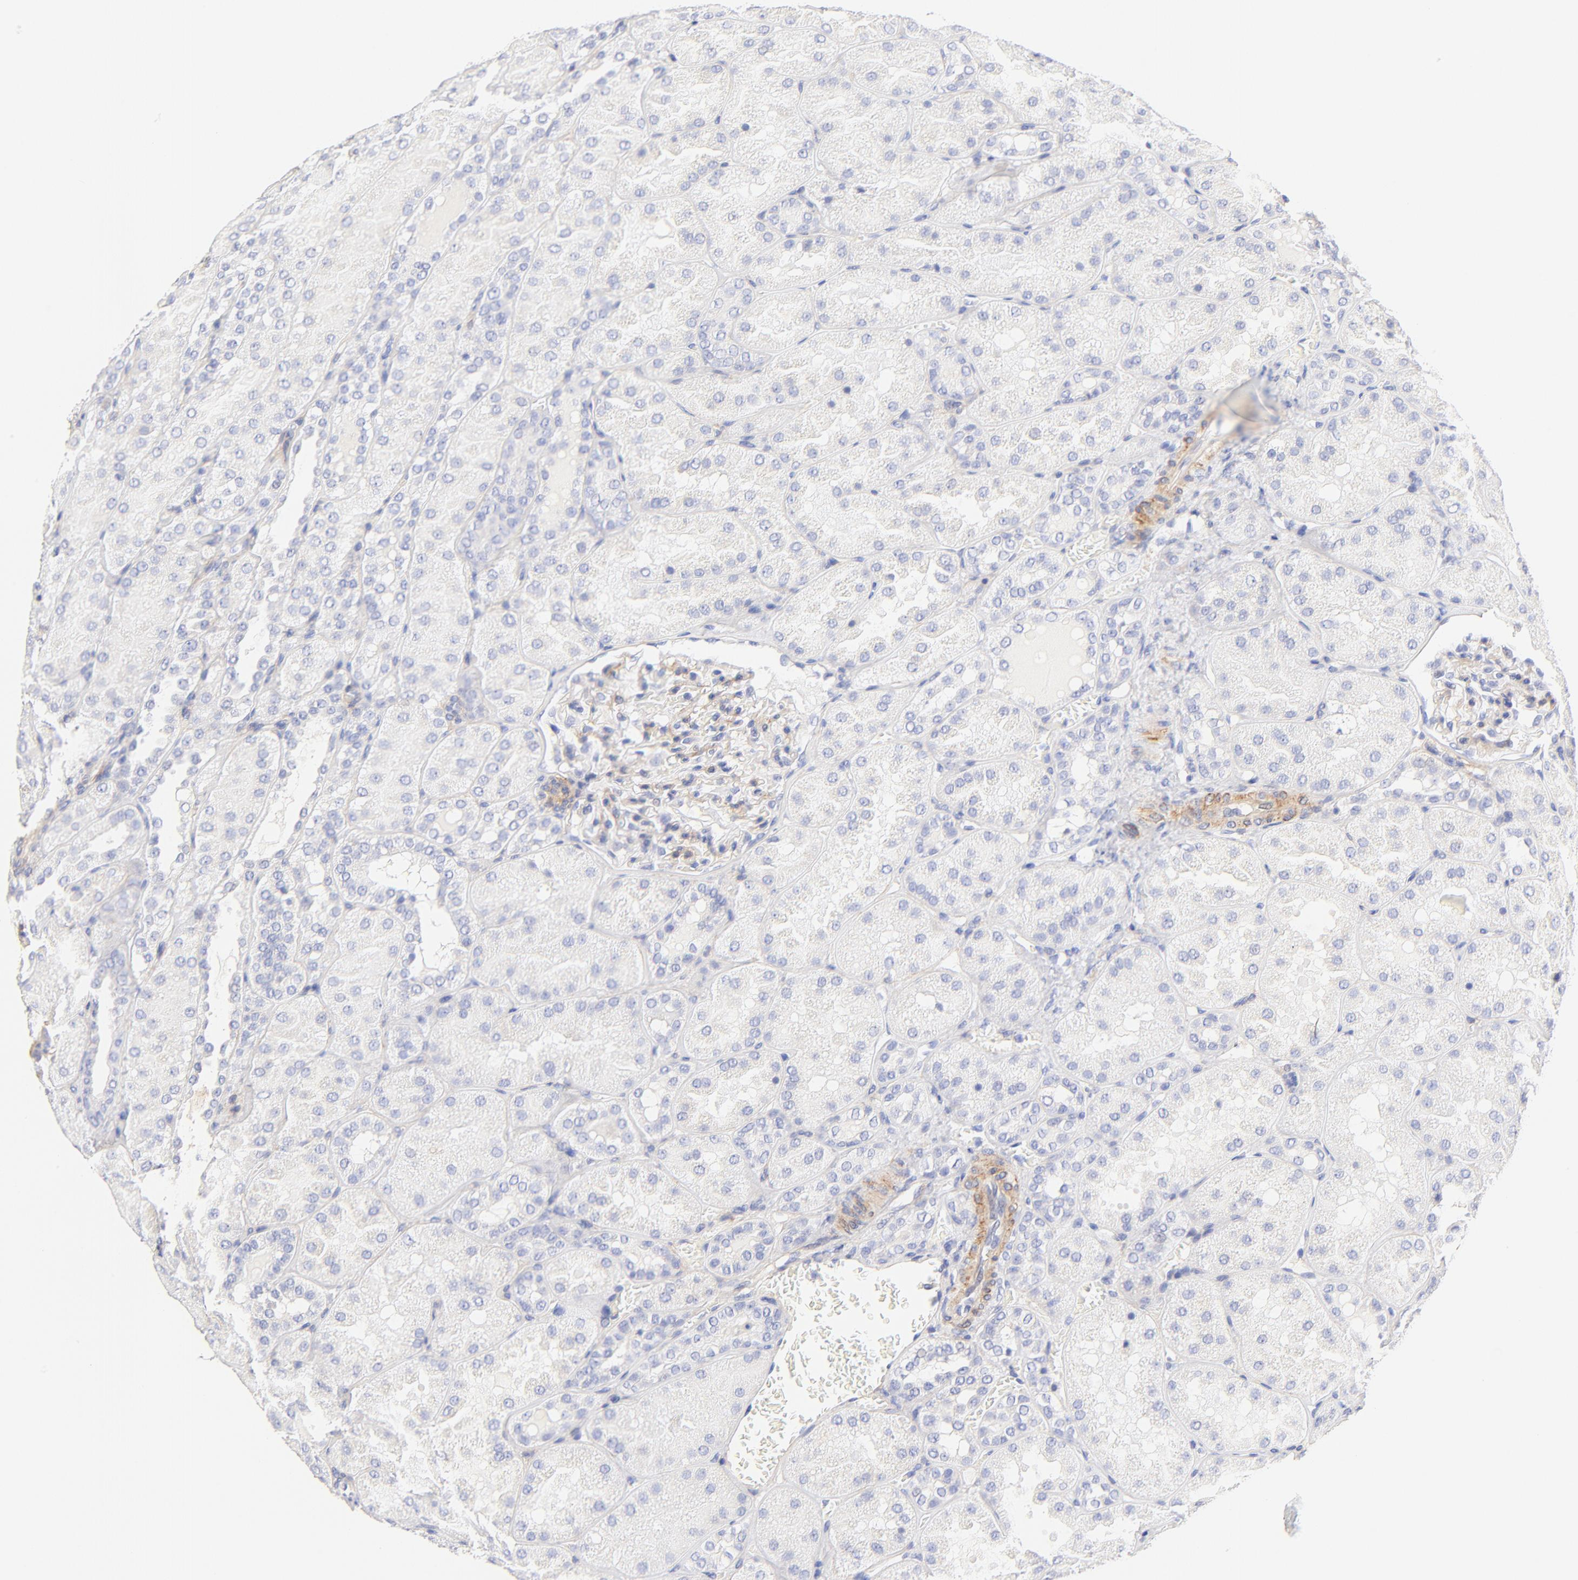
{"staining": {"intensity": "weak", "quantity": "<25%", "location": "cytoplasmic/membranous"}, "tissue": "kidney", "cell_type": "Cells in glomeruli", "image_type": "normal", "snomed": [{"axis": "morphology", "description": "Normal tissue, NOS"}, {"axis": "topography", "description": "Kidney"}], "caption": "There is no significant positivity in cells in glomeruli of kidney. (DAB (3,3'-diaminobenzidine) immunohistochemistry (IHC) with hematoxylin counter stain).", "gene": "ACTRT1", "patient": {"sex": "male", "age": 28}}